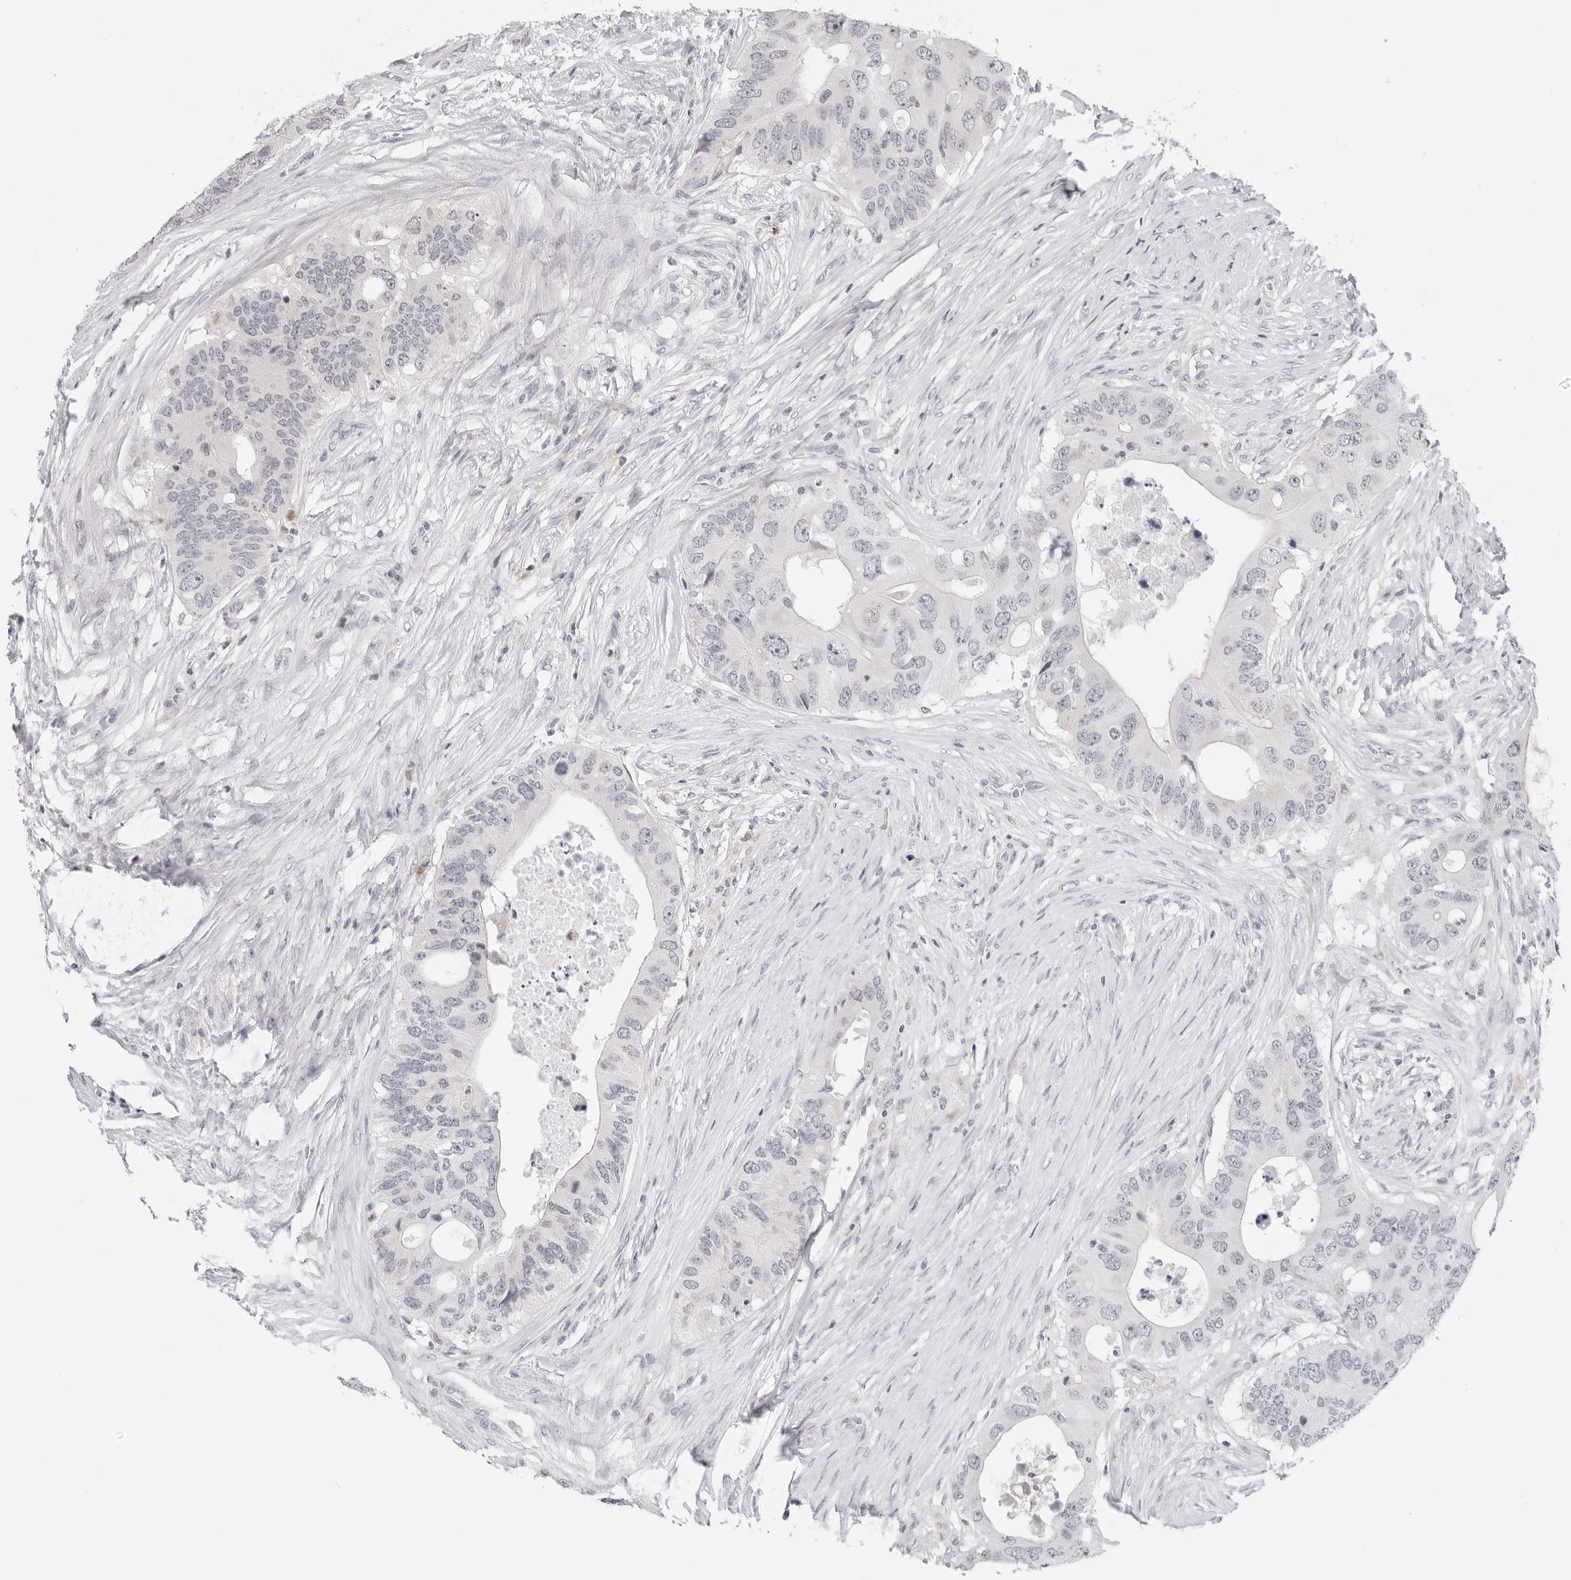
{"staining": {"intensity": "negative", "quantity": "none", "location": "none"}, "tissue": "colorectal cancer", "cell_type": "Tumor cells", "image_type": "cancer", "snomed": [{"axis": "morphology", "description": "Adenocarcinoma, NOS"}, {"axis": "topography", "description": "Colon"}], "caption": "Human adenocarcinoma (colorectal) stained for a protein using IHC reveals no positivity in tumor cells.", "gene": "EDN2", "patient": {"sex": "male", "age": 71}}